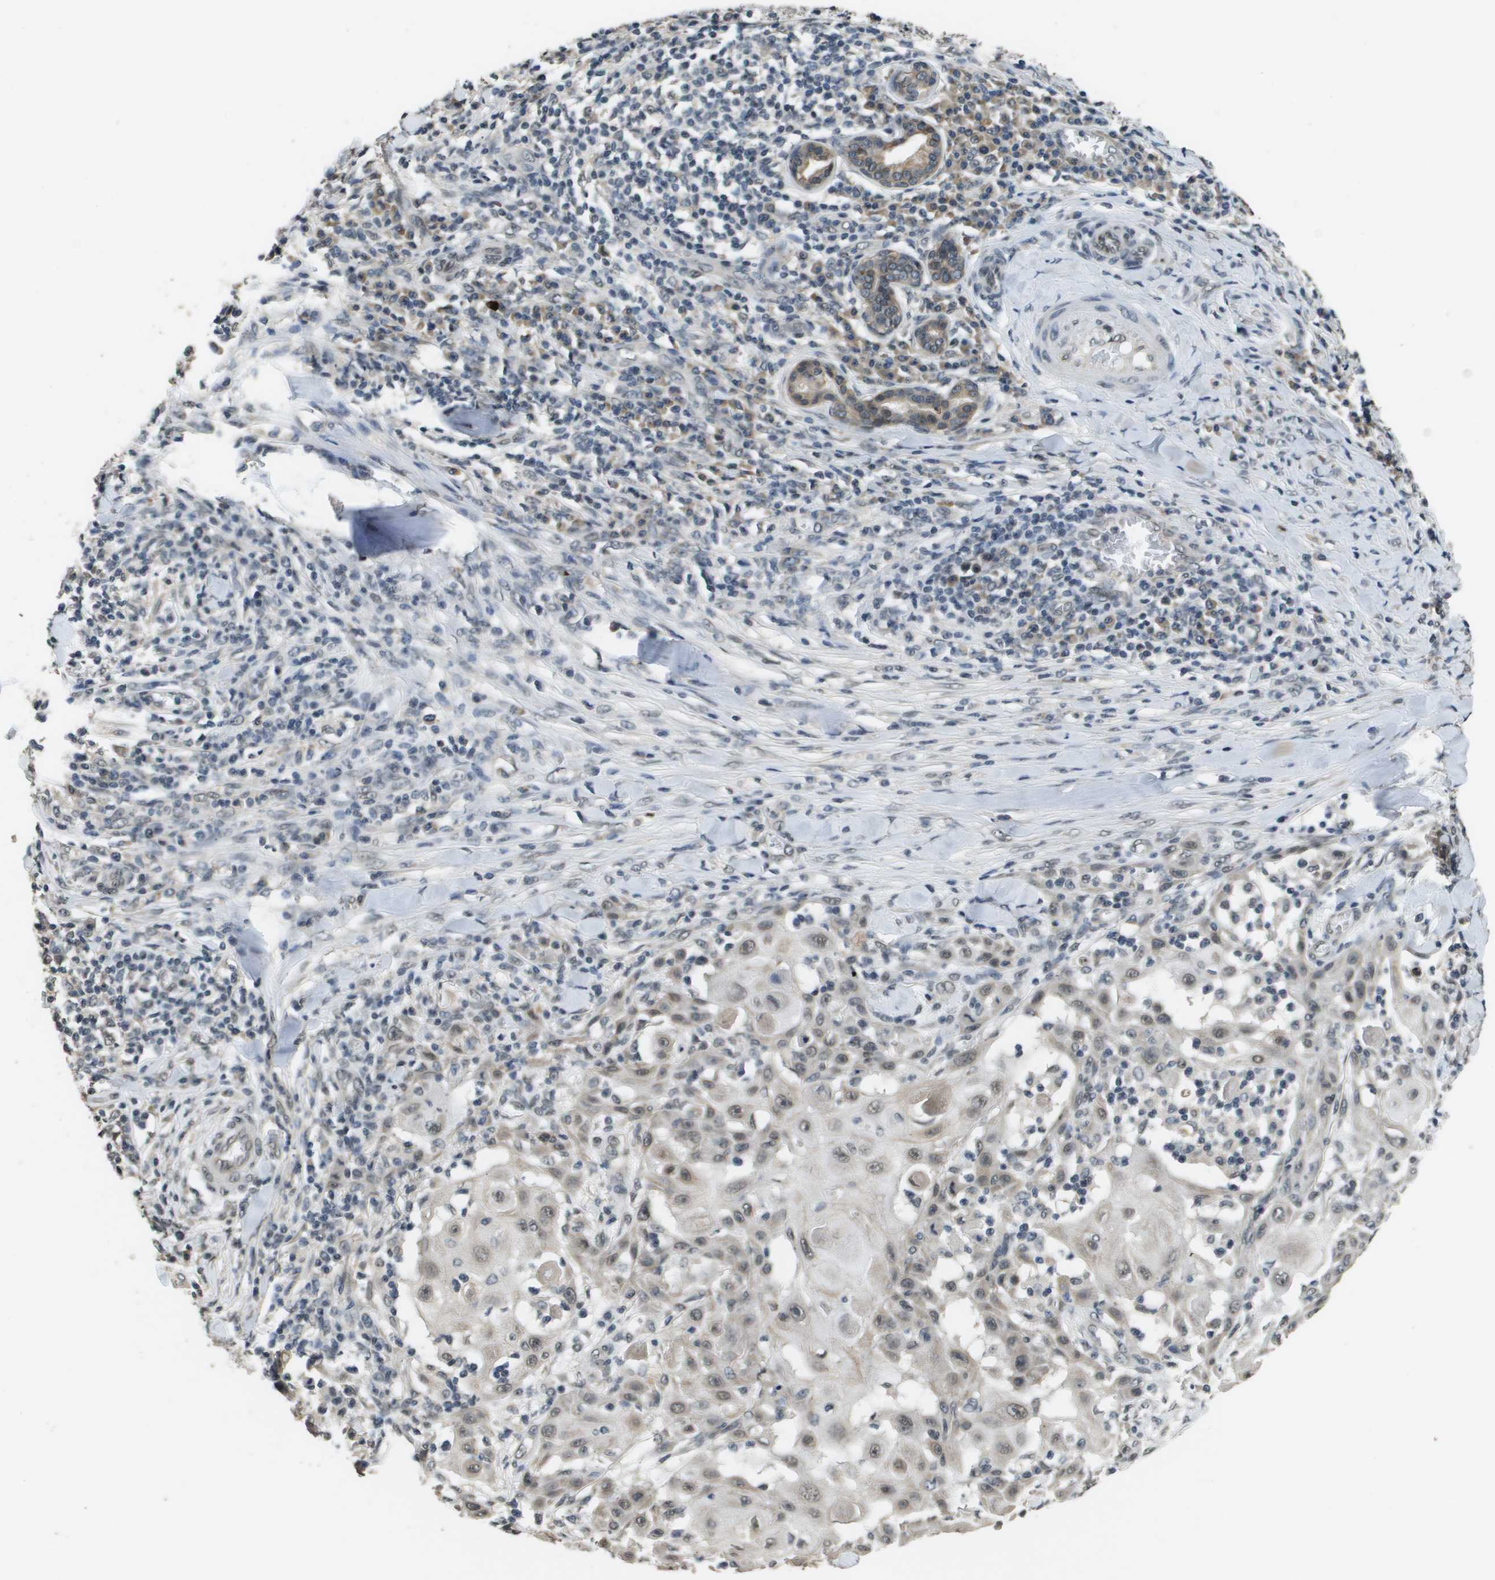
{"staining": {"intensity": "weak", "quantity": "25%-75%", "location": "nuclear"}, "tissue": "skin cancer", "cell_type": "Tumor cells", "image_type": "cancer", "snomed": [{"axis": "morphology", "description": "Squamous cell carcinoma, NOS"}, {"axis": "topography", "description": "Skin"}], "caption": "Weak nuclear protein positivity is identified in approximately 25%-75% of tumor cells in squamous cell carcinoma (skin).", "gene": "FANCC", "patient": {"sex": "male", "age": 24}}